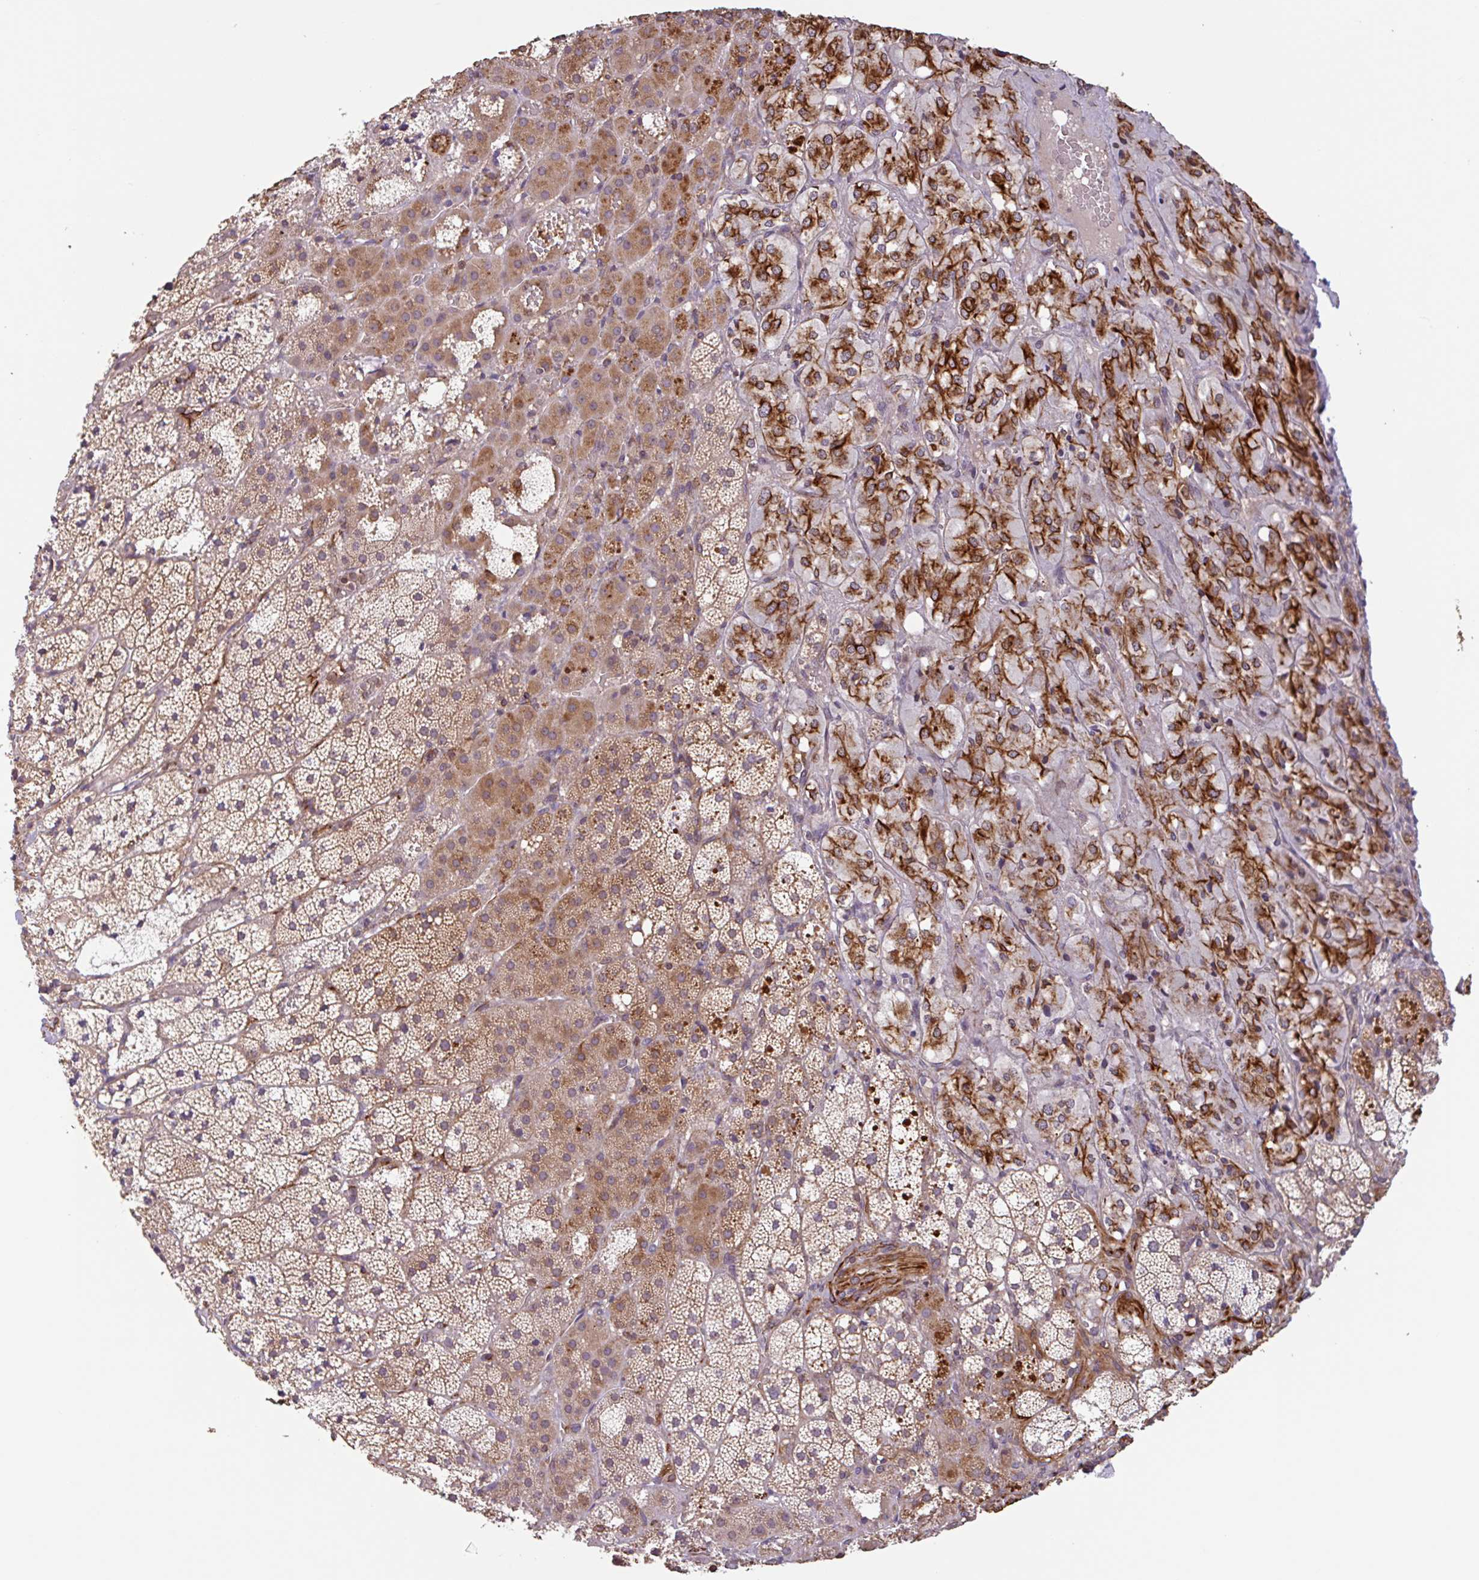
{"staining": {"intensity": "strong", "quantity": ">75%", "location": "cytoplasmic/membranous"}, "tissue": "adrenal gland", "cell_type": "Glandular cells", "image_type": "normal", "snomed": [{"axis": "morphology", "description": "Normal tissue, NOS"}, {"axis": "topography", "description": "Adrenal gland"}], "caption": "Benign adrenal gland was stained to show a protein in brown. There is high levels of strong cytoplasmic/membranous expression in approximately >75% of glandular cells.", "gene": "ZNF790", "patient": {"sex": "male", "age": 53}}